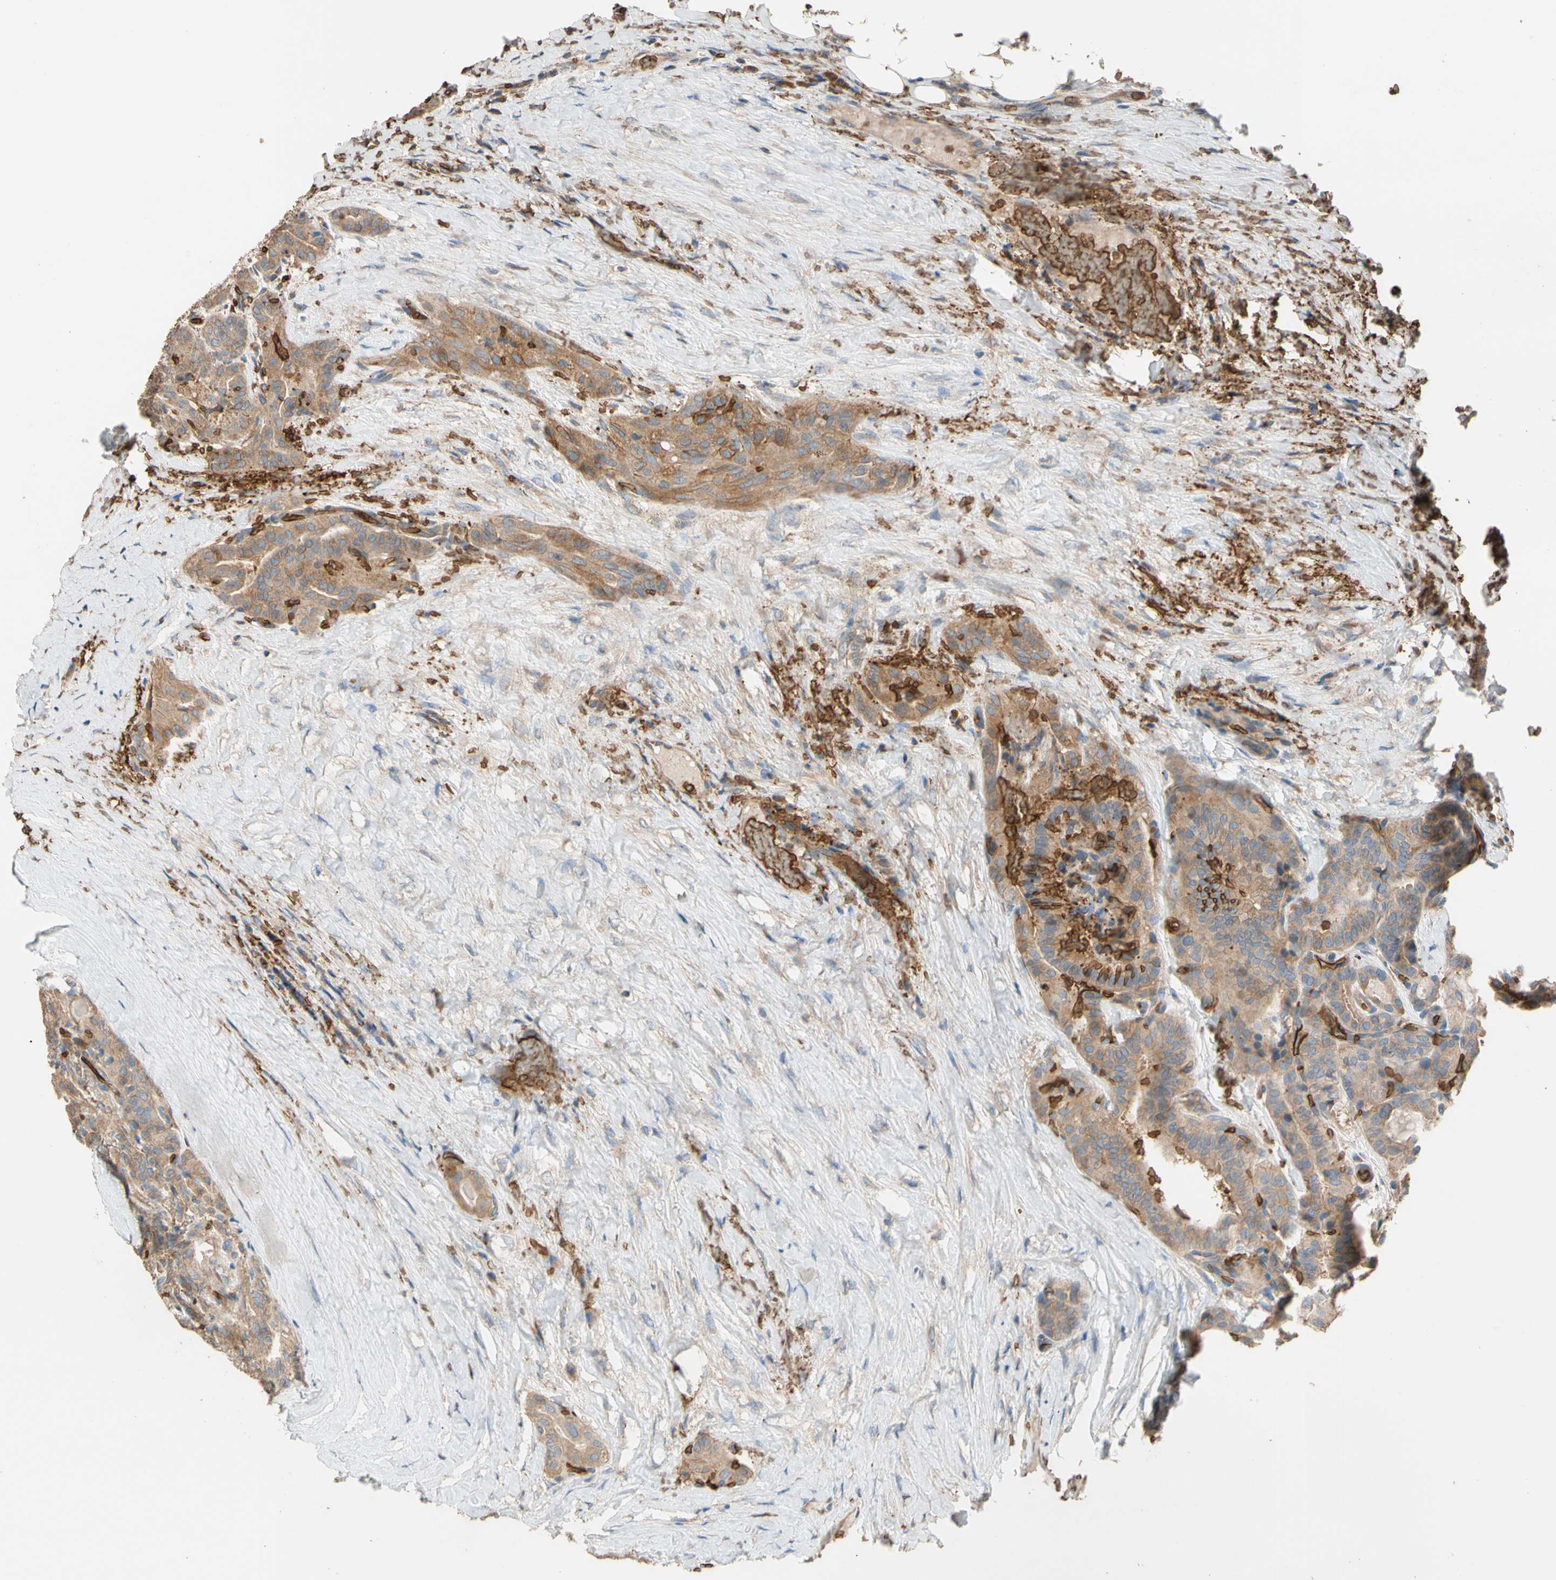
{"staining": {"intensity": "moderate", "quantity": ">75%", "location": "cytoplasmic/membranous"}, "tissue": "thyroid cancer", "cell_type": "Tumor cells", "image_type": "cancer", "snomed": [{"axis": "morphology", "description": "Papillary adenocarcinoma, NOS"}, {"axis": "topography", "description": "Thyroid gland"}], "caption": "A photomicrograph of human papillary adenocarcinoma (thyroid) stained for a protein displays moderate cytoplasmic/membranous brown staining in tumor cells. (DAB (3,3'-diaminobenzidine) IHC, brown staining for protein, blue staining for nuclei).", "gene": "RIOK2", "patient": {"sex": "male", "age": 77}}